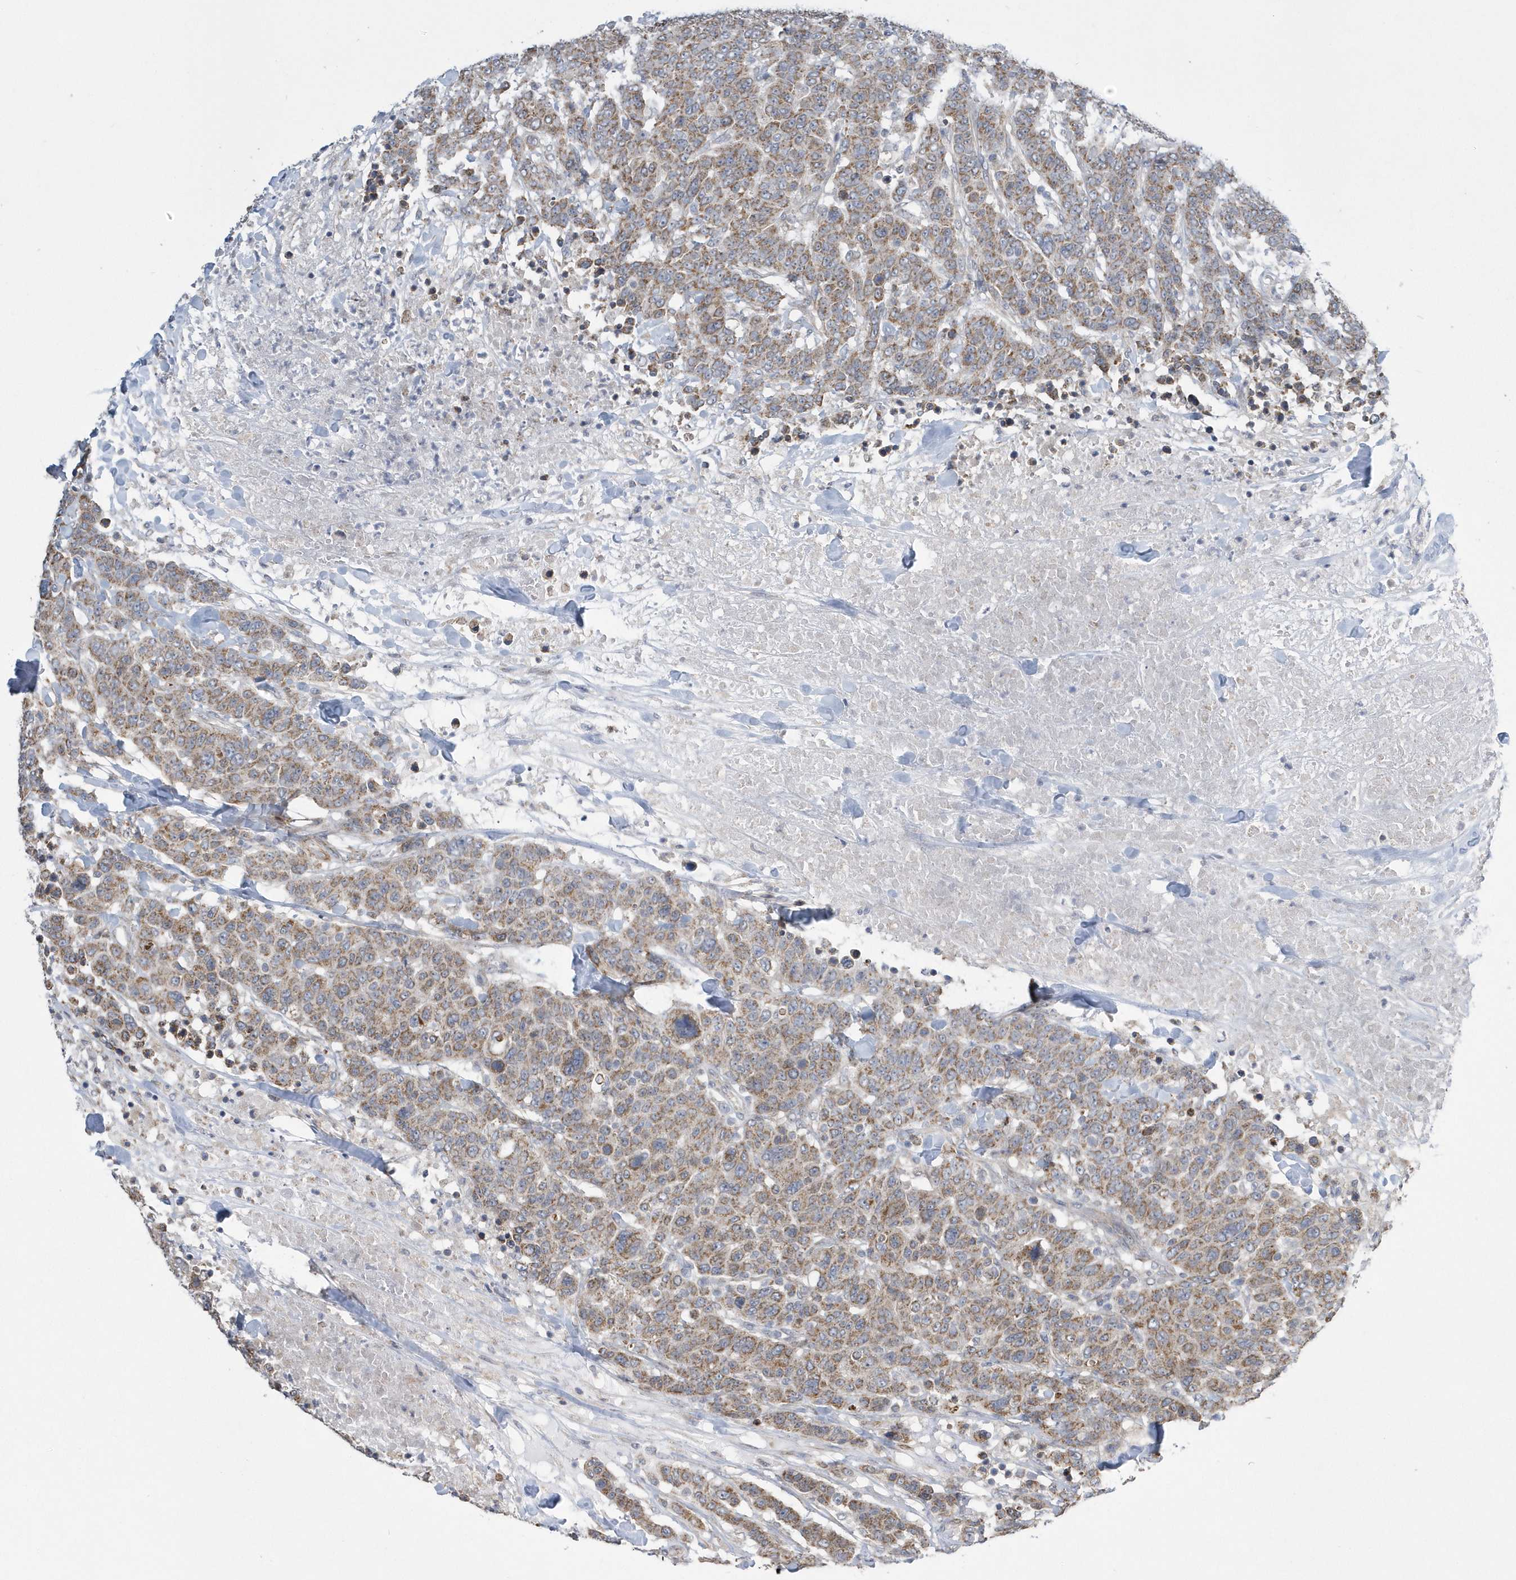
{"staining": {"intensity": "moderate", "quantity": ">75%", "location": "cytoplasmic/membranous"}, "tissue": "breast cancer", "cell_type": "Tumor cells", "image_type": "cancer", "snomed": [{"axis": "morphology", "description": "Duct carcinoma"}, {"axis": "topography", "description": "Breast"}], "caption": "A histopathology image of infiltrating ductal carcinoma (breast) stained for a protein demonstrates moderate cytoplasmic/membranous brown staining in tumor cells.", "gene": "SLX9", "patient": {"sex": "female", "age": 37}}